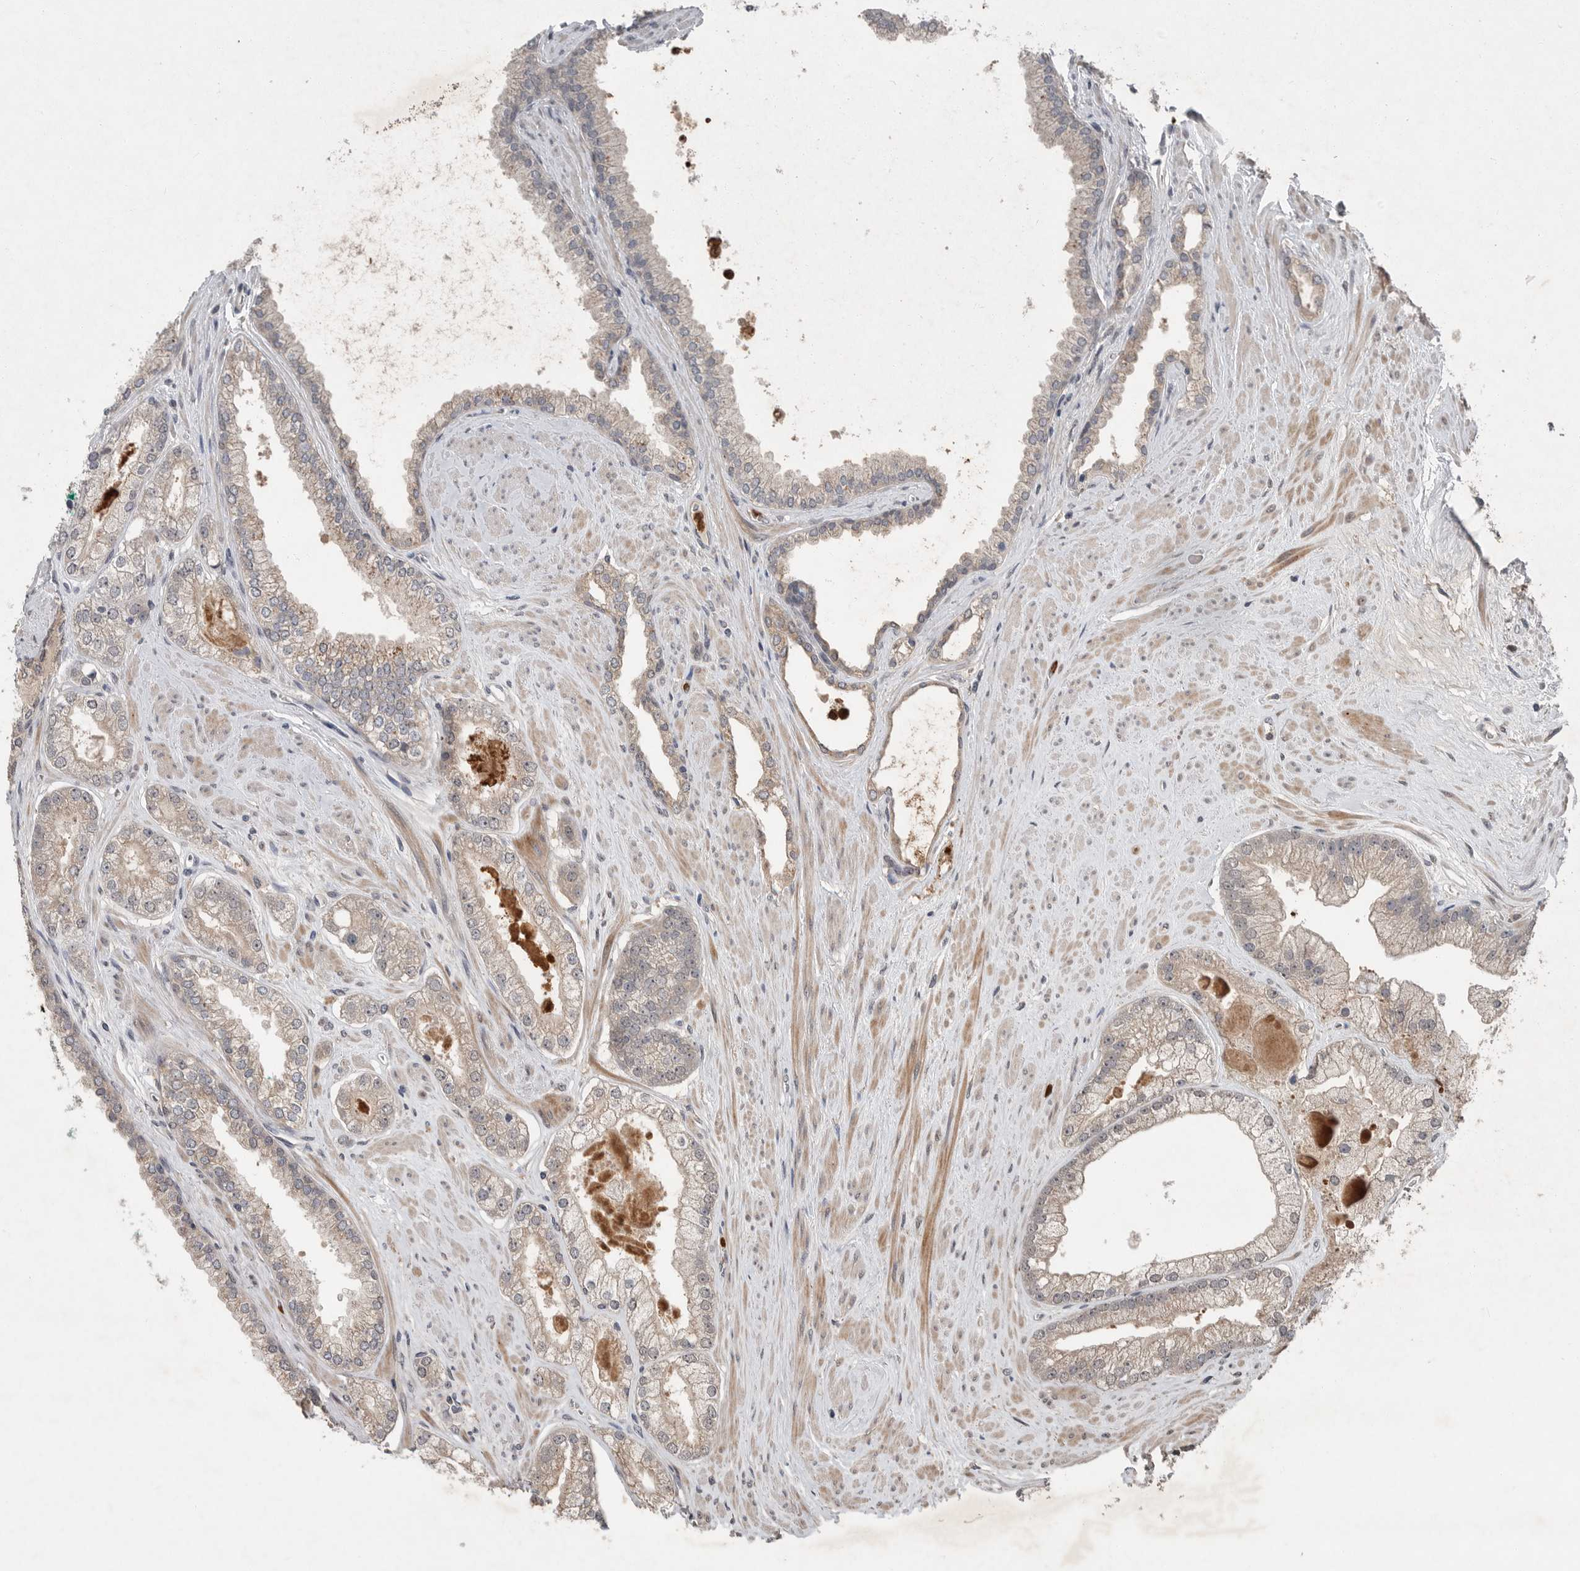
{"staining": {"intensity": "weak", "quantity": "25%-75%", "location": "cytoplasmic/membranous"}, "tissue": "prostate cancer", "cell_type": "Tumor cells", "image_type": "cancer", "snomed": [{"axis": "morphology", "description": "Adenocarcinoma, High grade"}, {"axis": "topography", "description": "Prostate"}], "caption": "Immunohistochemistry (IHC) of human prostate cancer (adenocarcinoma (high-grade)) displays low levels of weak cytoplasmic/membranous positivity in approximately 25%-75% of tumor cells.", "gene": "SCP2", "patient": {"sex": "male", "age": 58}}